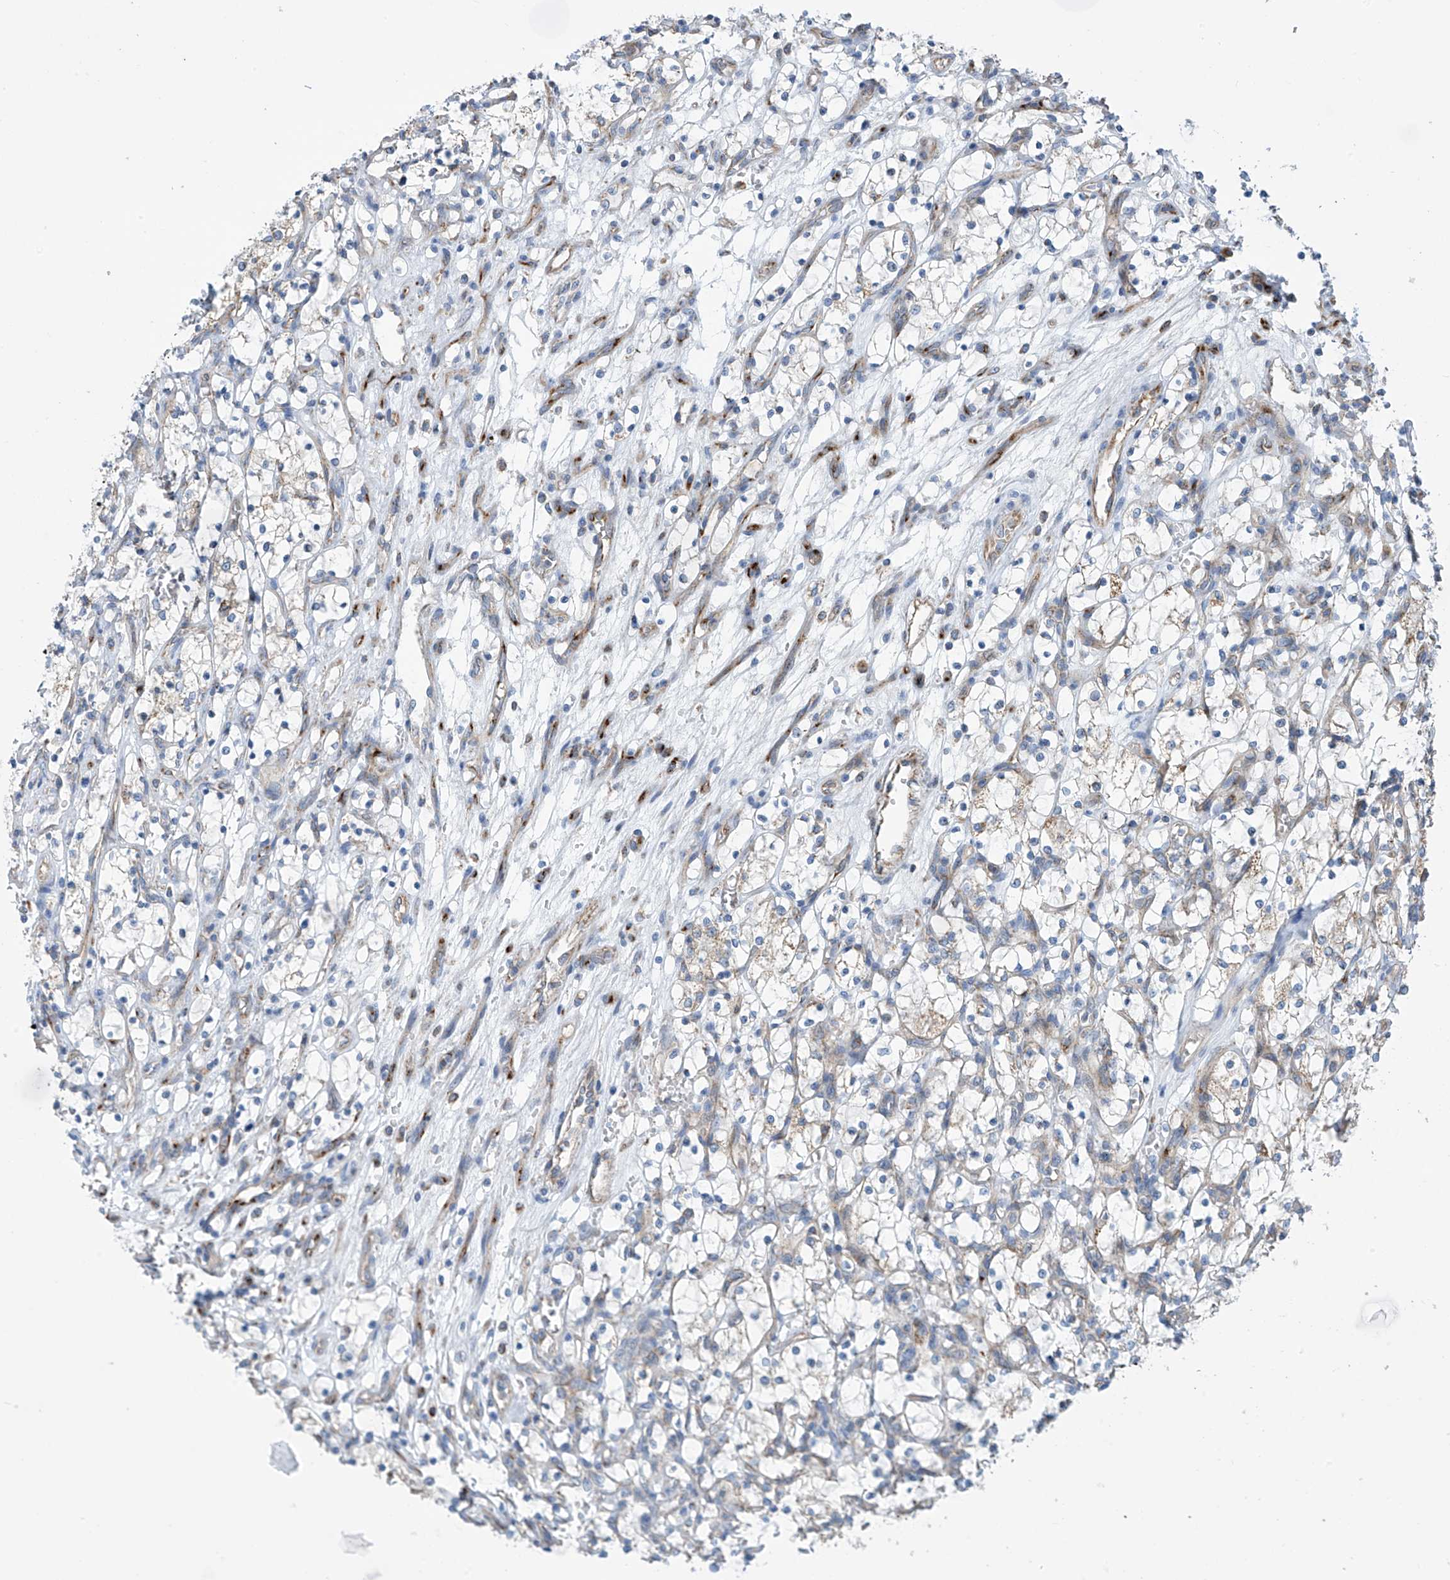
{"staining": {"intensity": "negative", "quantity": "none", "location": "none"}, "tissue": "renal cancer", "cell_type": "Tumor cells", "image_type": "cancer", "snomed": [{"axis": "morphology", "description": "Adenocarcinoma, NOS"}, {"axis": "topography", "description": "Kidney"}], "caption": "Human renal cancer stained for a protein using IHC displays no positivity in tumor cells.", "gene": "EIF5B", "patient": {"sex": "female", "age": 69}}